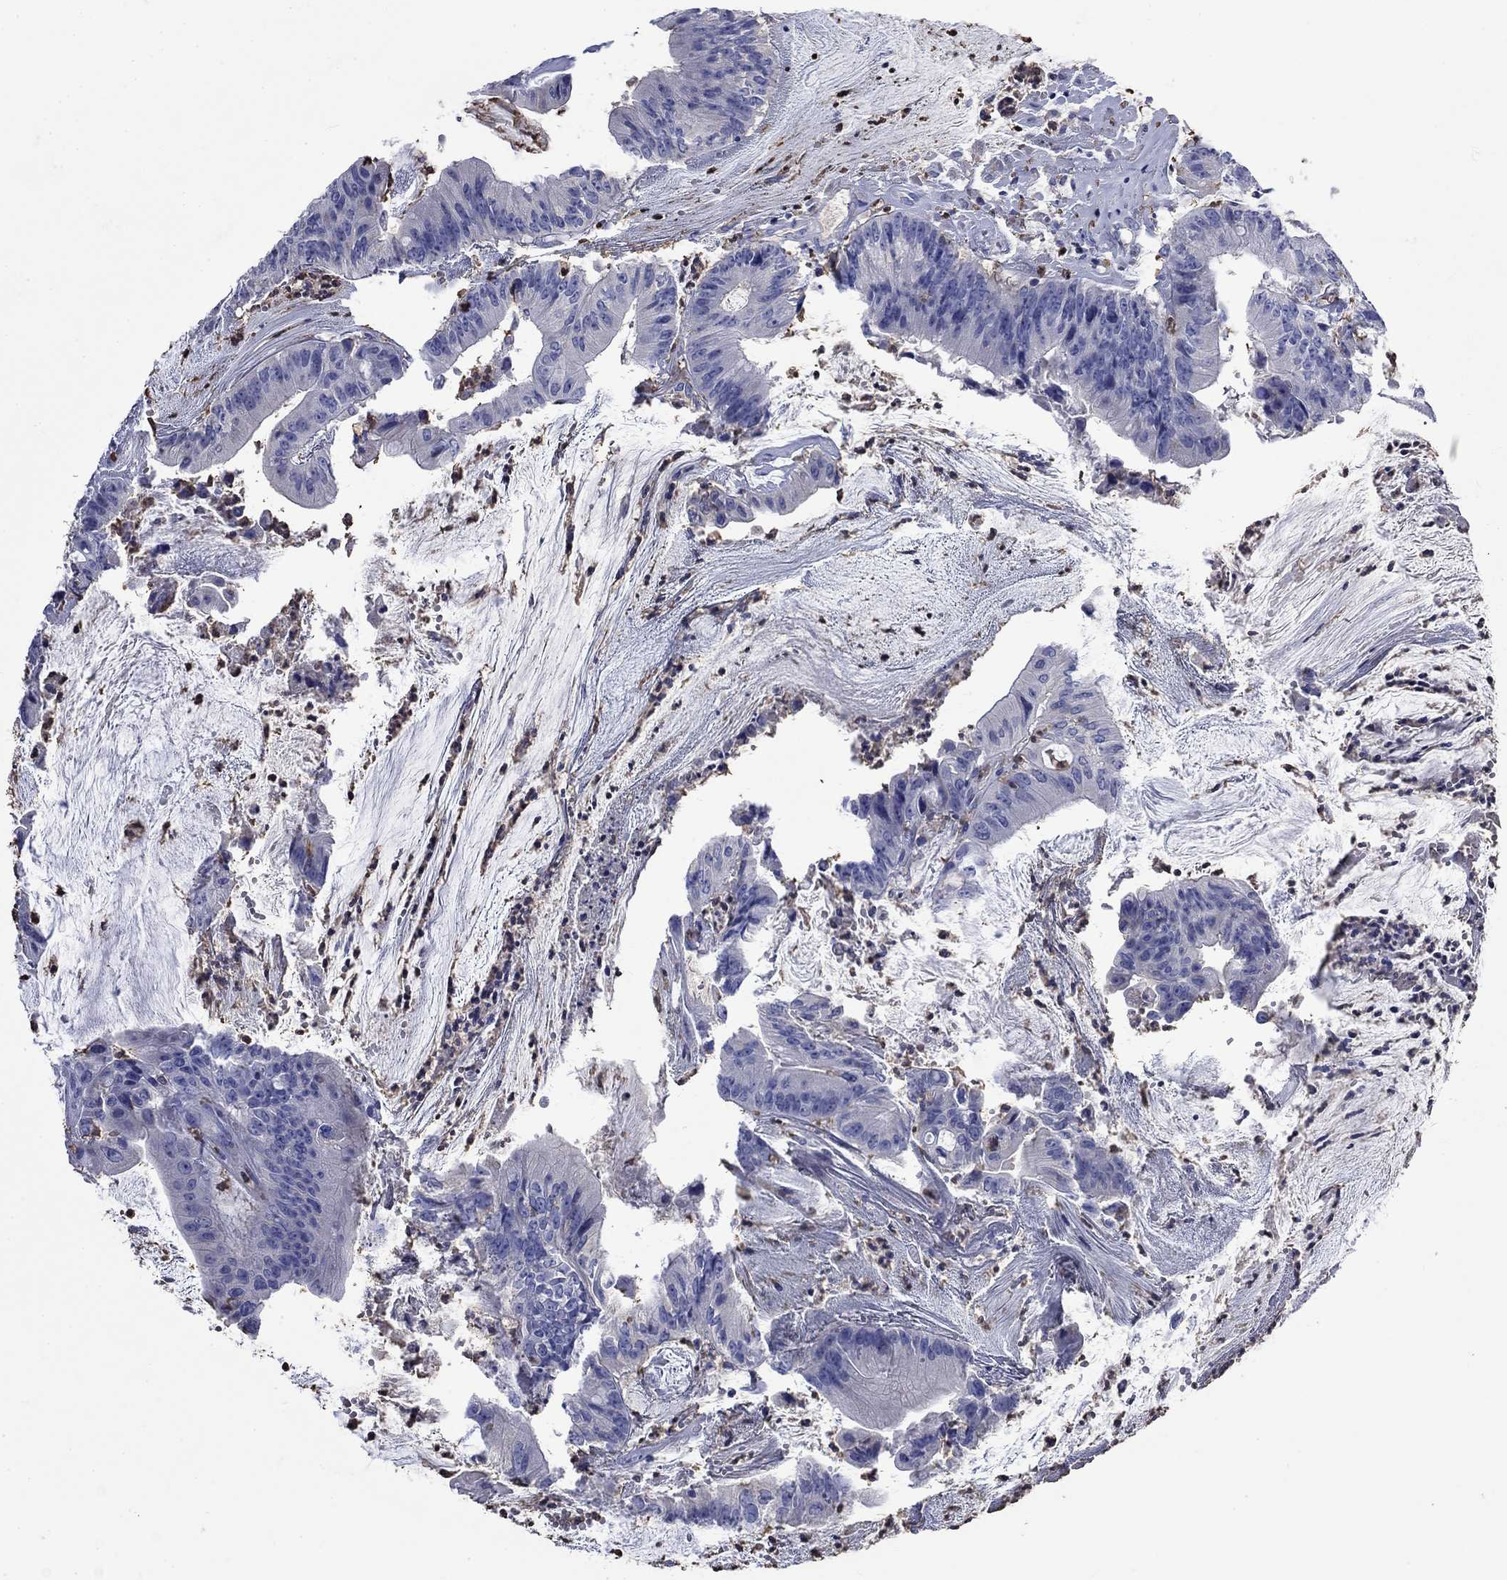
{"staining": {"intensity": "negative", "quantity": "none", "location": "none"}, "tissue": "colorectal cancer", "cell_type": "Tumor cells", "image_type": "cancer", "snomed": [{"axis": "morphology", "description": "Adenocarcinoma, NOS"}, {"axis": "topography", "description": "Colon"}], "caption": "An IHC photomicrograph of colorectal cancer is shown. There is no staining in tumor cells of colorectal cancer.", "gene": "TFR2", "patient": {"sex": "female", "age": 69}}